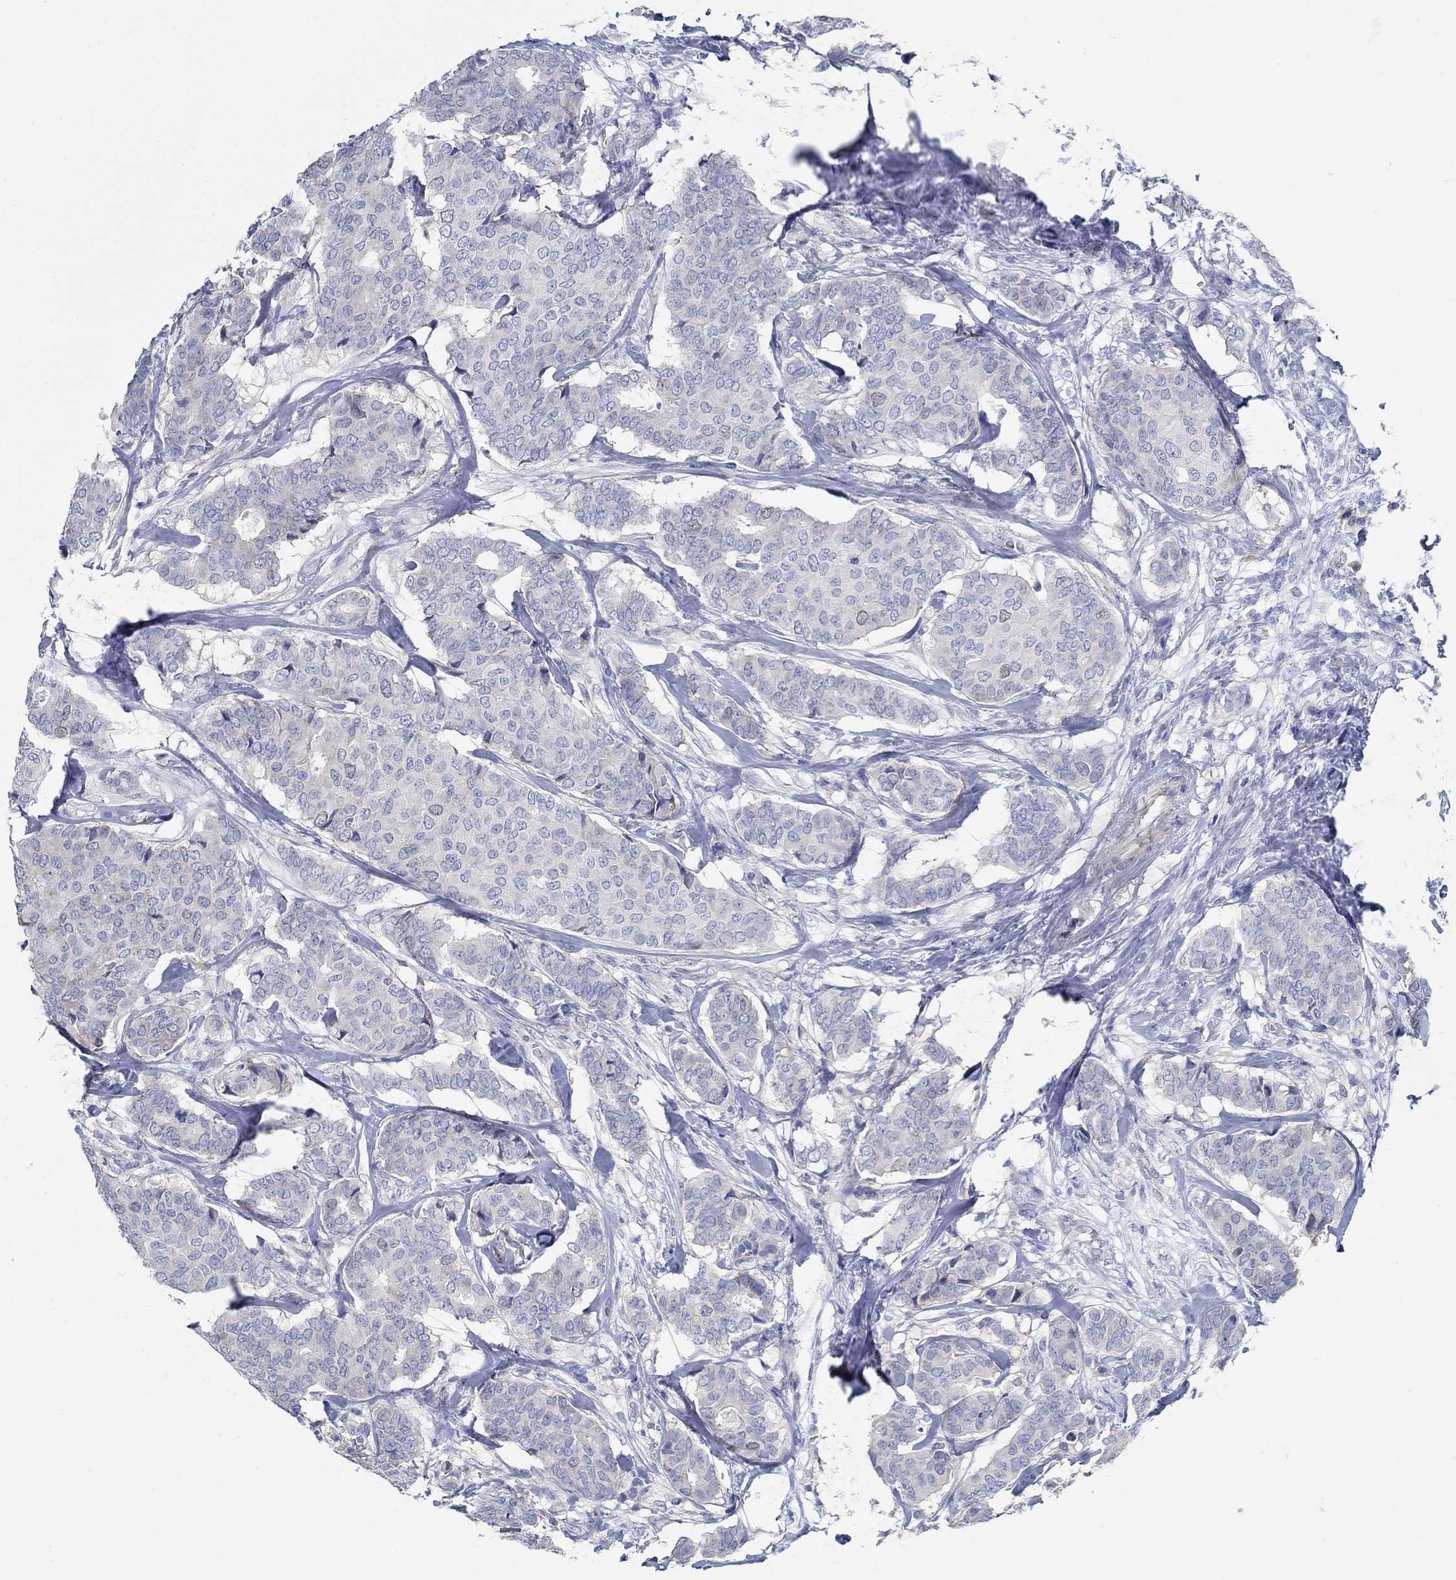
{"staining": {"intensity": "negative", "quantity": "none", "location": "none"}, "tissue": "breast cancer", "cell_type": "Tumor cells", "image_type": "cancer", "snomed": [{"axis": "morphology", "description": "Duct carcinoma"}, {"axis": "topography", "description": "Breast"}], "caption": "Tumor cells are negative for protein expression in human breast cancer. Nuclei are stained in blue.", "gene": "C15orf39", "patient": {"sex": "female", "age": 75}}